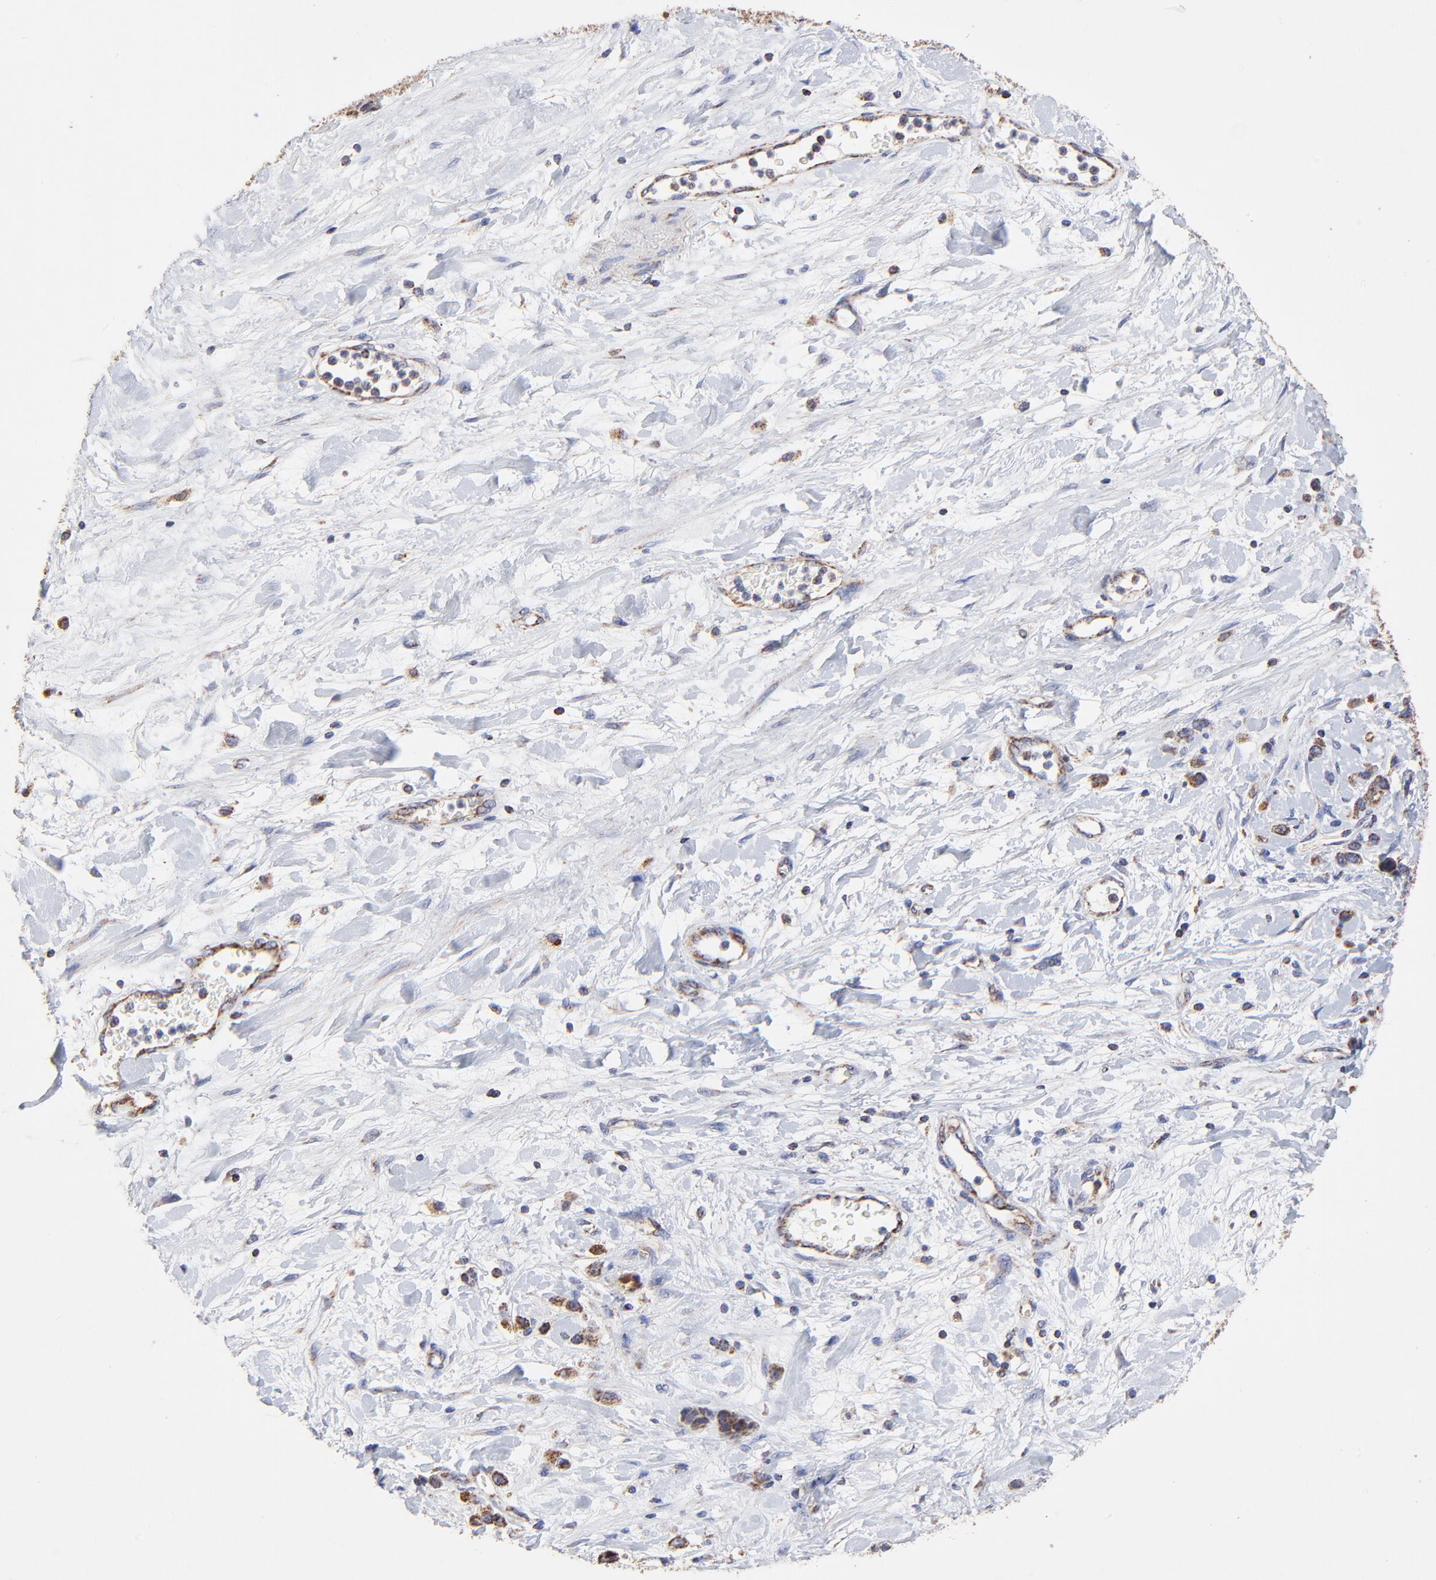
{"staining": {"intensity": "moderate", "quantity": ">75%", "location": "cytoplasmic/membranous"}, "tissue": "stomach cancer", "cell_type": "Tumor cells", "image_type": "cancer", "snomed": [{"axis": "morphology", "description": "Normal tissue, NOS"}, {"axis": "morphology", "description": "Adenocarcinoma, NOS"}, {"axis": "morphology", "description": "Adenocarcinoma, High grade"}, {"axis": "topography", "description": "Stomach, upper"}, {"axis": "topography", "description": "Stomach"}], "caption": "Human high-grade adenocarcinoma (stomach) stained for a protein (brown) displays moderate cytoplasmic/membranous positive expression in about >75% of tumor cells.", "gene": "SSBP1", "patient": {"sex": "female", "age": 65}}